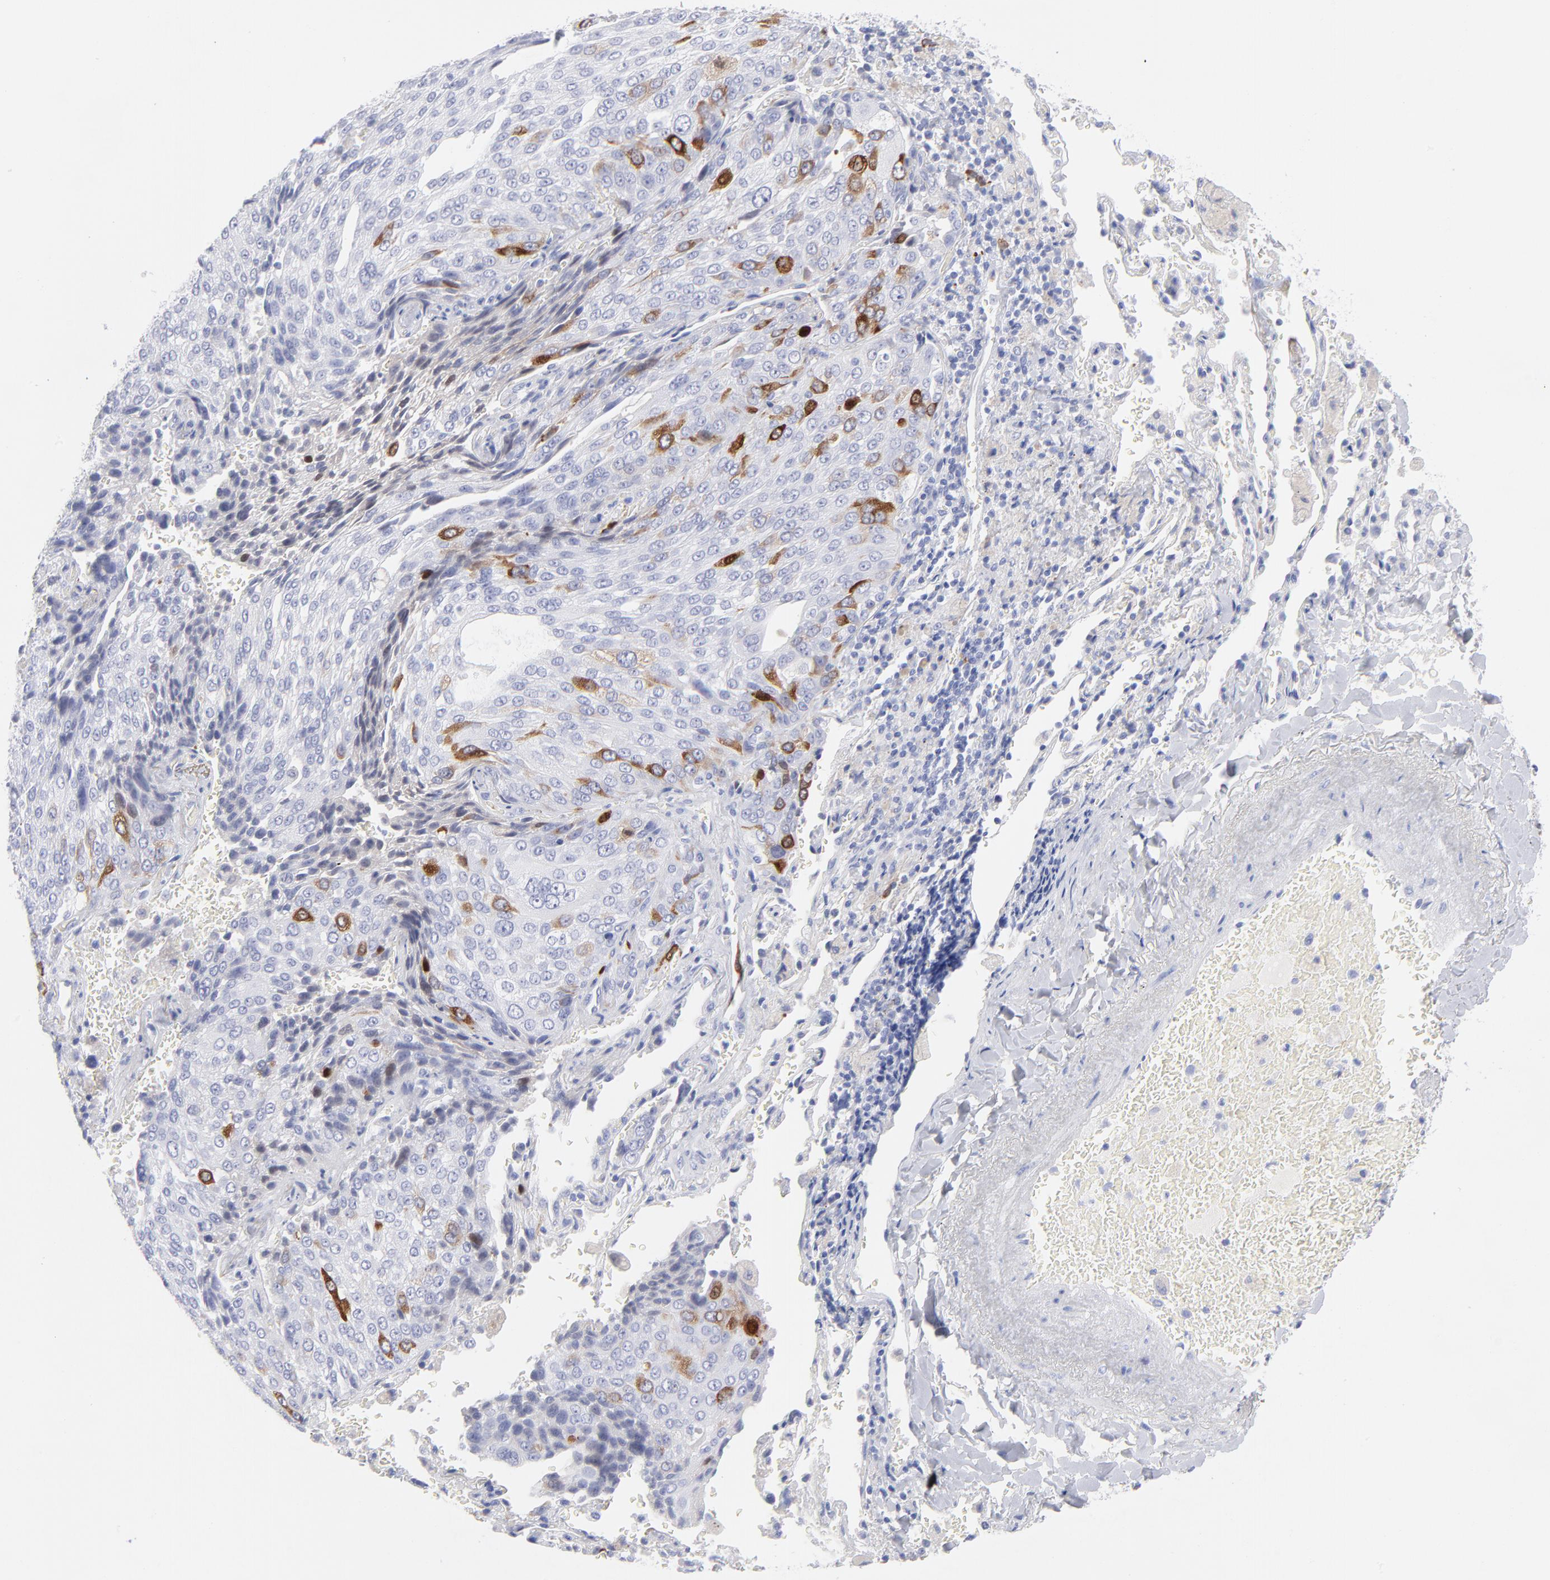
{"staining": {"intensity": "strong", "quantity": "<25%", "location": "cytoplasmic/membranous"}, "tissue": "lung cancer", "cell_type": "Tumor cells", "image_type": "cancer", "snomed": [{"axis": "morphology", "description": "Squamous cell carcinoma, NOS"}, {"axis": "topography", "description": "Lung"}], "caption": "IHC of lung cancer (squamous cell carcinoma) reveals medium levels of strong cytoplasmic/membranous positivity in about <25% of tumor cells.", "gene": "CCNB1", "patient": {"sex": "male", "age": 54}}